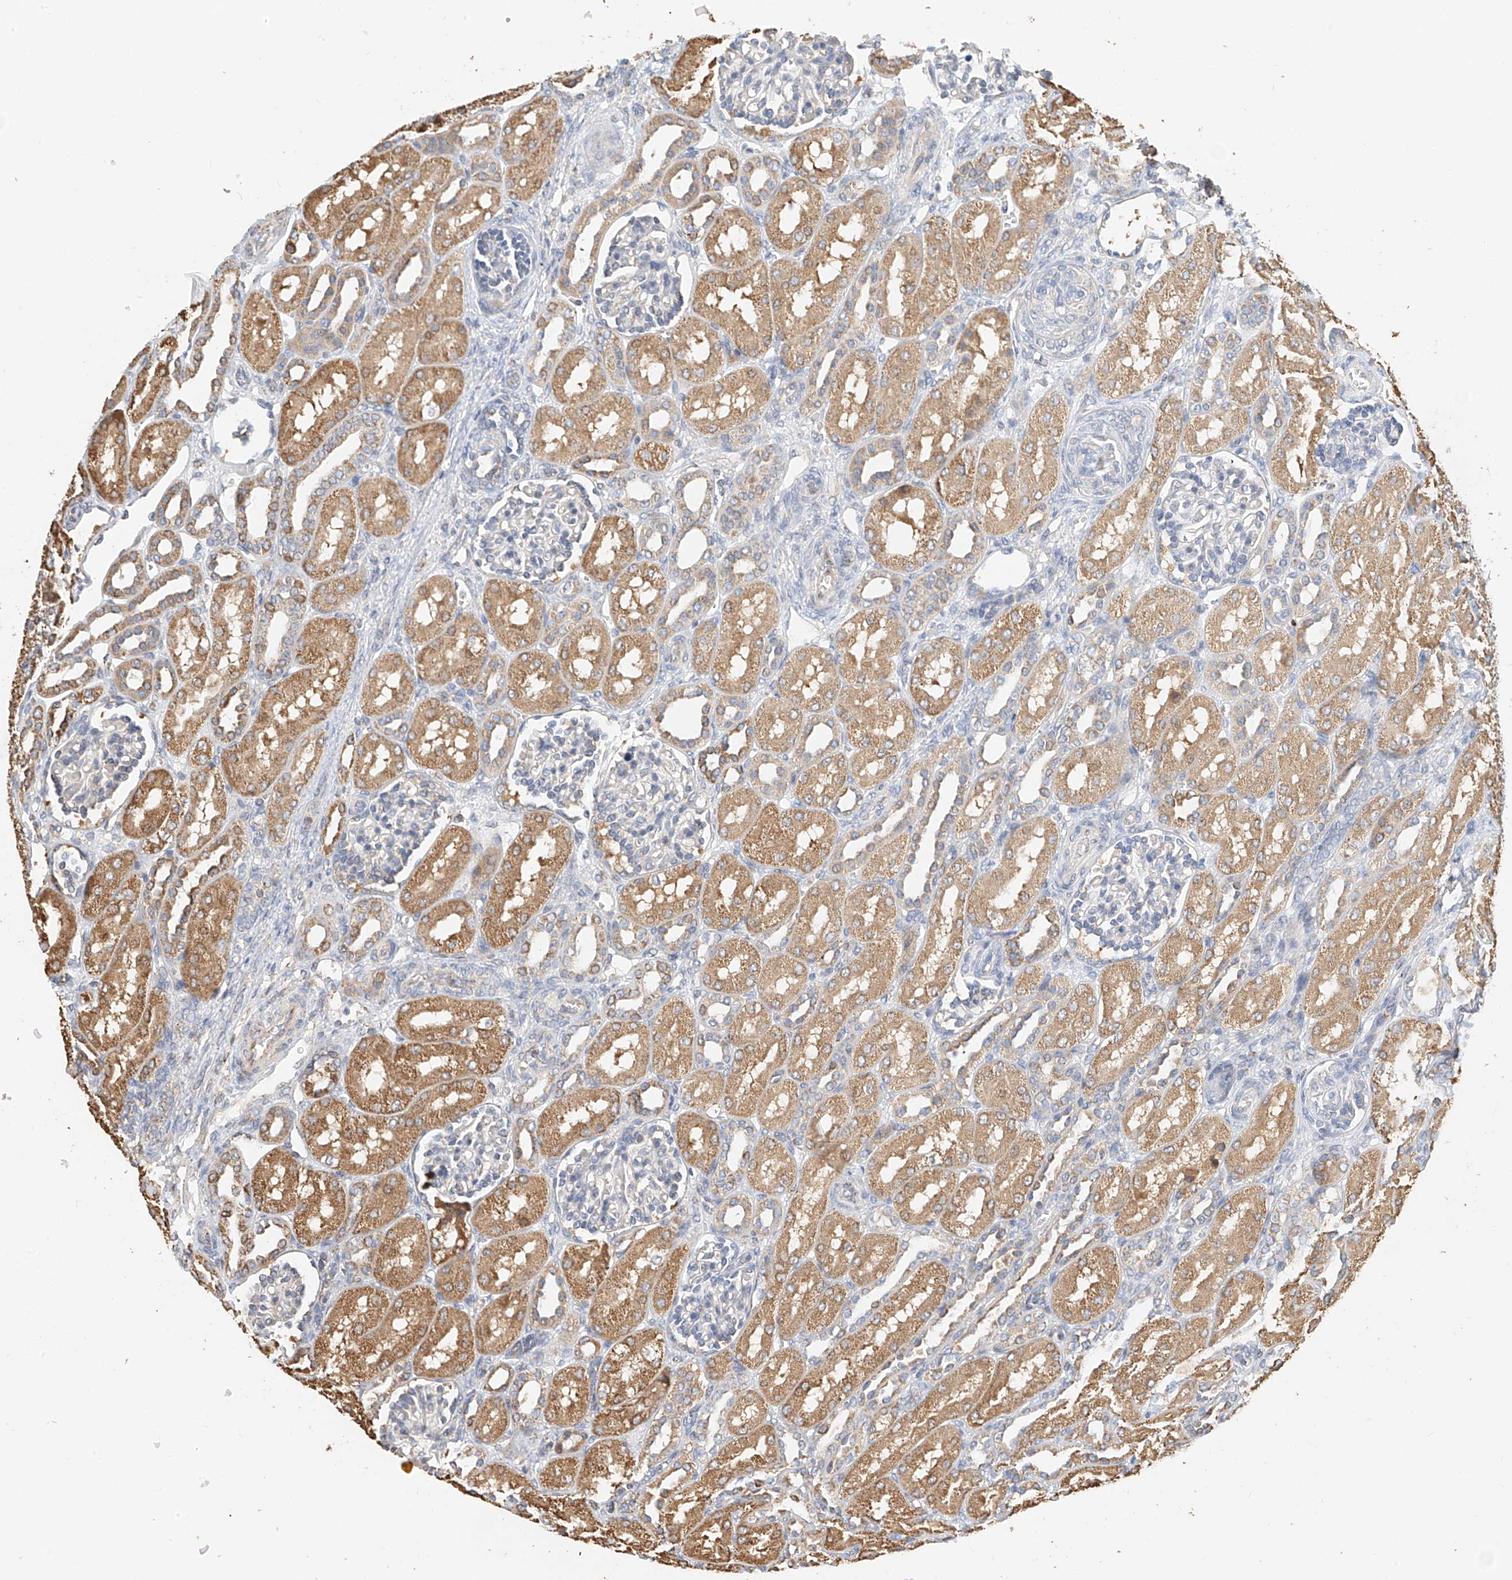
{"staining": {"intensity": "negative", "quantity": "none", "location": "none"}, "tissue": "kidney", "cell_type": "Cells in glomeruli", "image_type": "normal", "snomed": [{"axis": "morphology", "description": "Normal tissue, NOS"}, {"axis": "morphology", "description": "Neoplasm, malignant, NOS"}, {"axis": "topography", "description": "Kidney"}], "caption": "An image of human kidney is negative for staining in cells in glomeruli.", "gene": "YIPF7", "patient": {"sex": "female", "age": 1}}